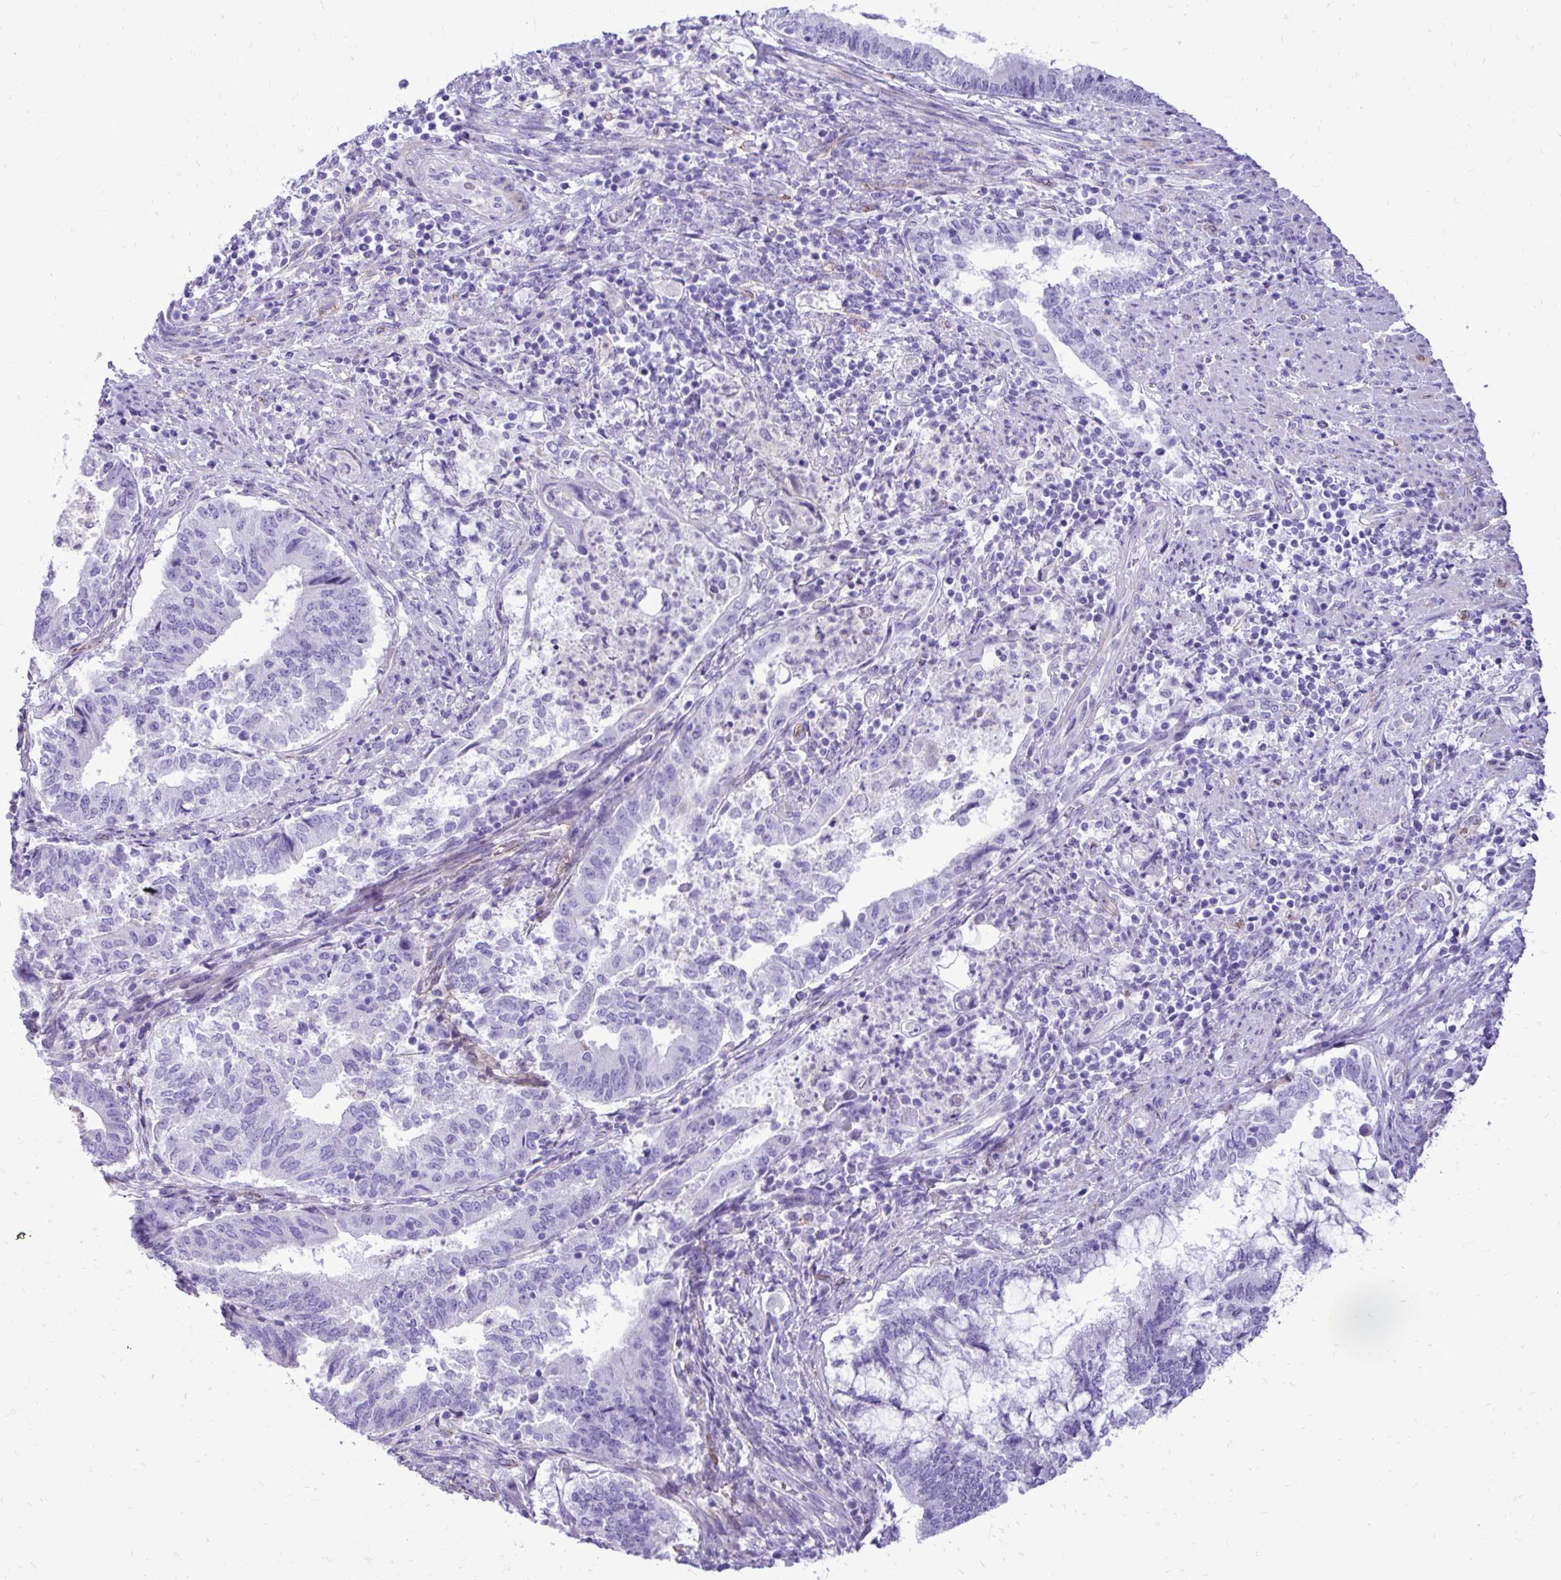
{"staining": {"intensity": "negative", "quantity": "none", "location": "none"}, "tissue": "endometrial cancer", "cell_type": "Tumor cells", "image_type": "cancer", "snomed": [{"axis": "morphology", "description": "Adenocarcinoma, NOS"}, {"axis": "topography", "description": "Endometrium"}], "caption": "Immunohistochemical staining of human adenocarcinoma (endometrial) displays no significant staining in tumor cells.", "gene": "PELI3", "patient": {"sex": "female", "age": 65}}